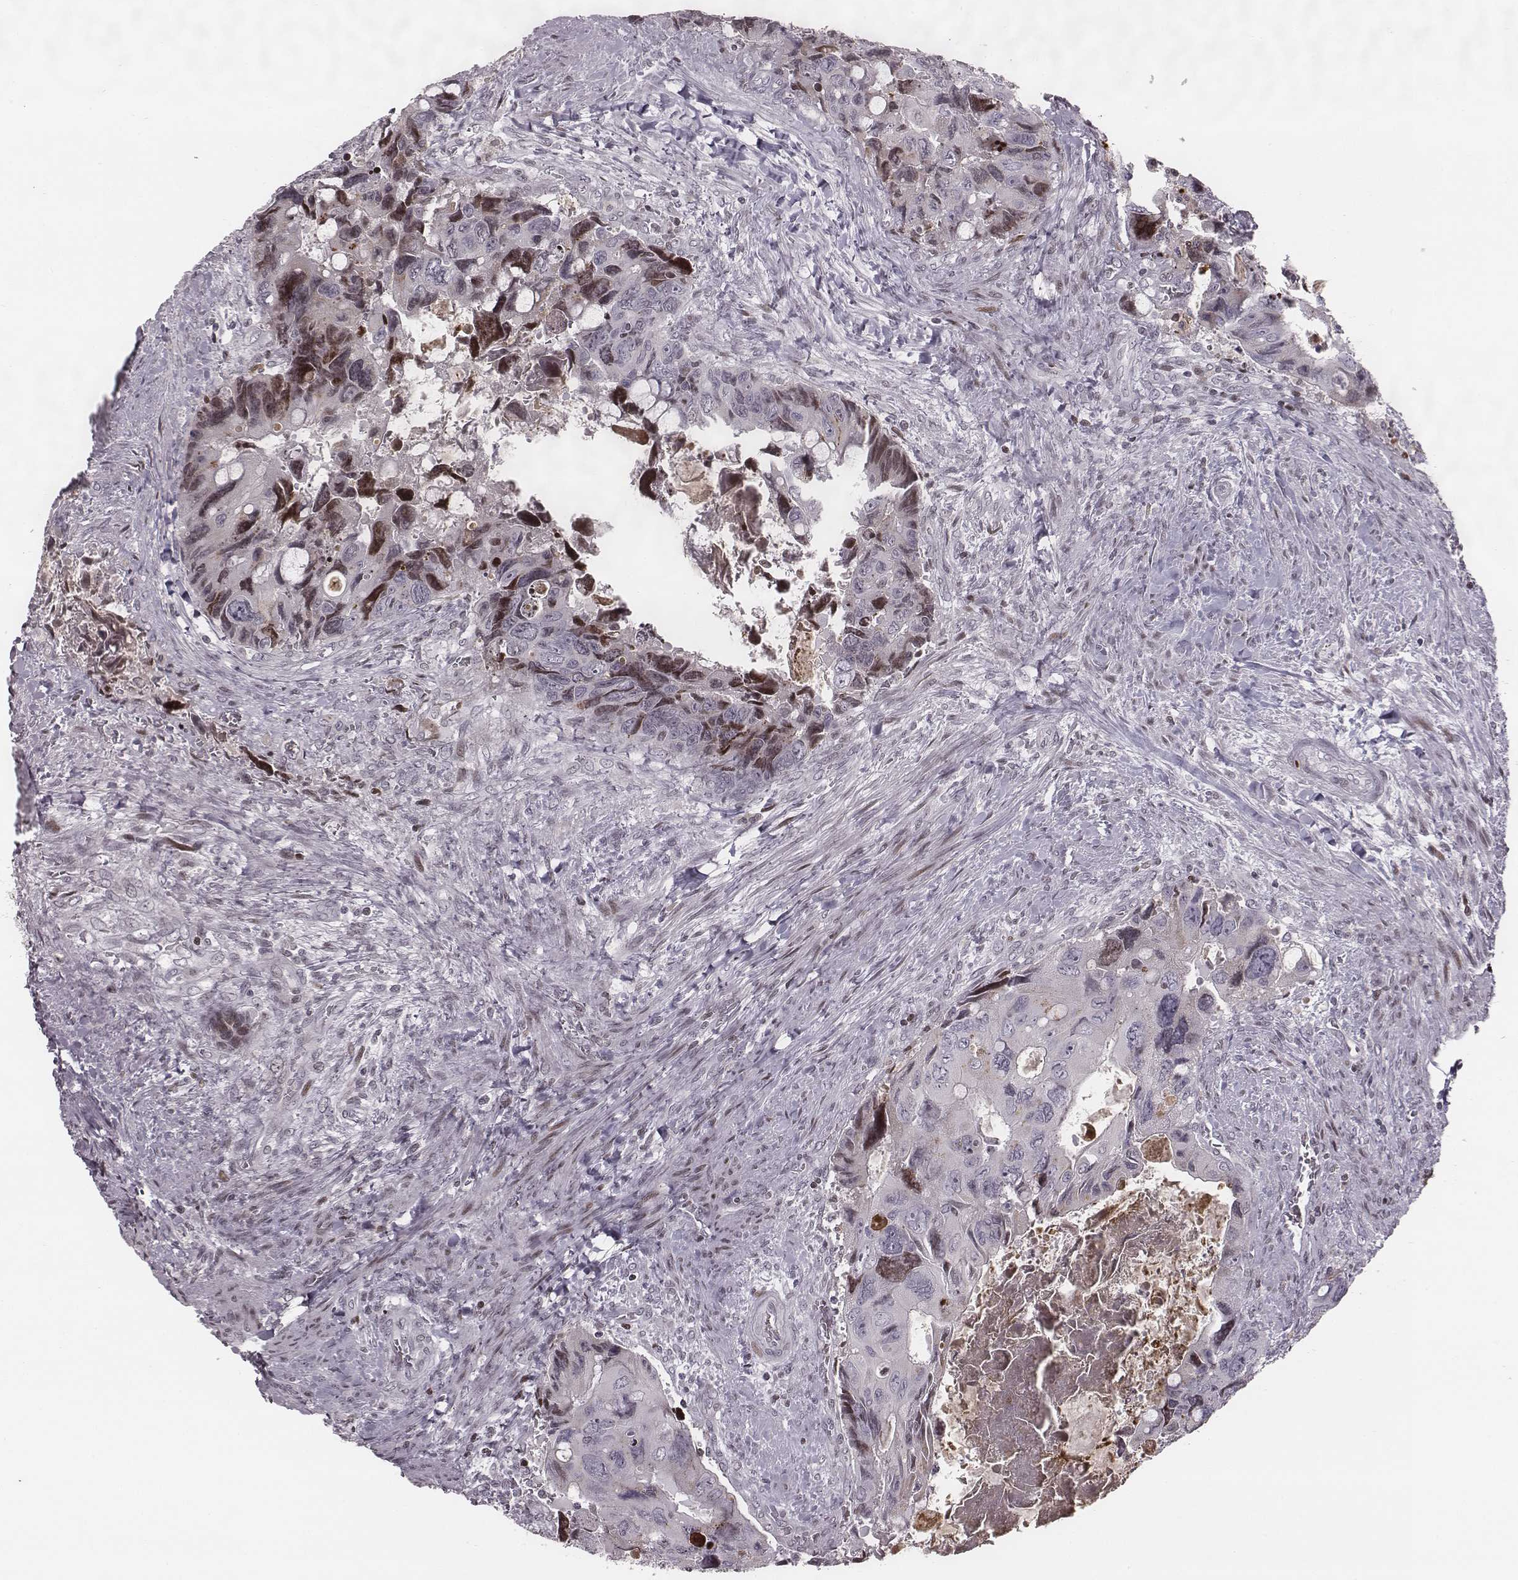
{"staining": {"intensity": "negative", "quantity": "none", "location": "none"}, "tissue": "colorectal cancer", "cell_type": "Tumor cells", "image_type": "cancer", "snomed": [{"axis": "morphology", "description": "Adenocarcinoma, NOS"}, {"axis": "topography", "description": "Rectum"}], "caption": "This is an immunohistochemistry (IHC) image of colorectal cancer. There is no positivity in tumor cells.", "gene": "NDC1", "patient": {"sex": "male", "age": 62}}